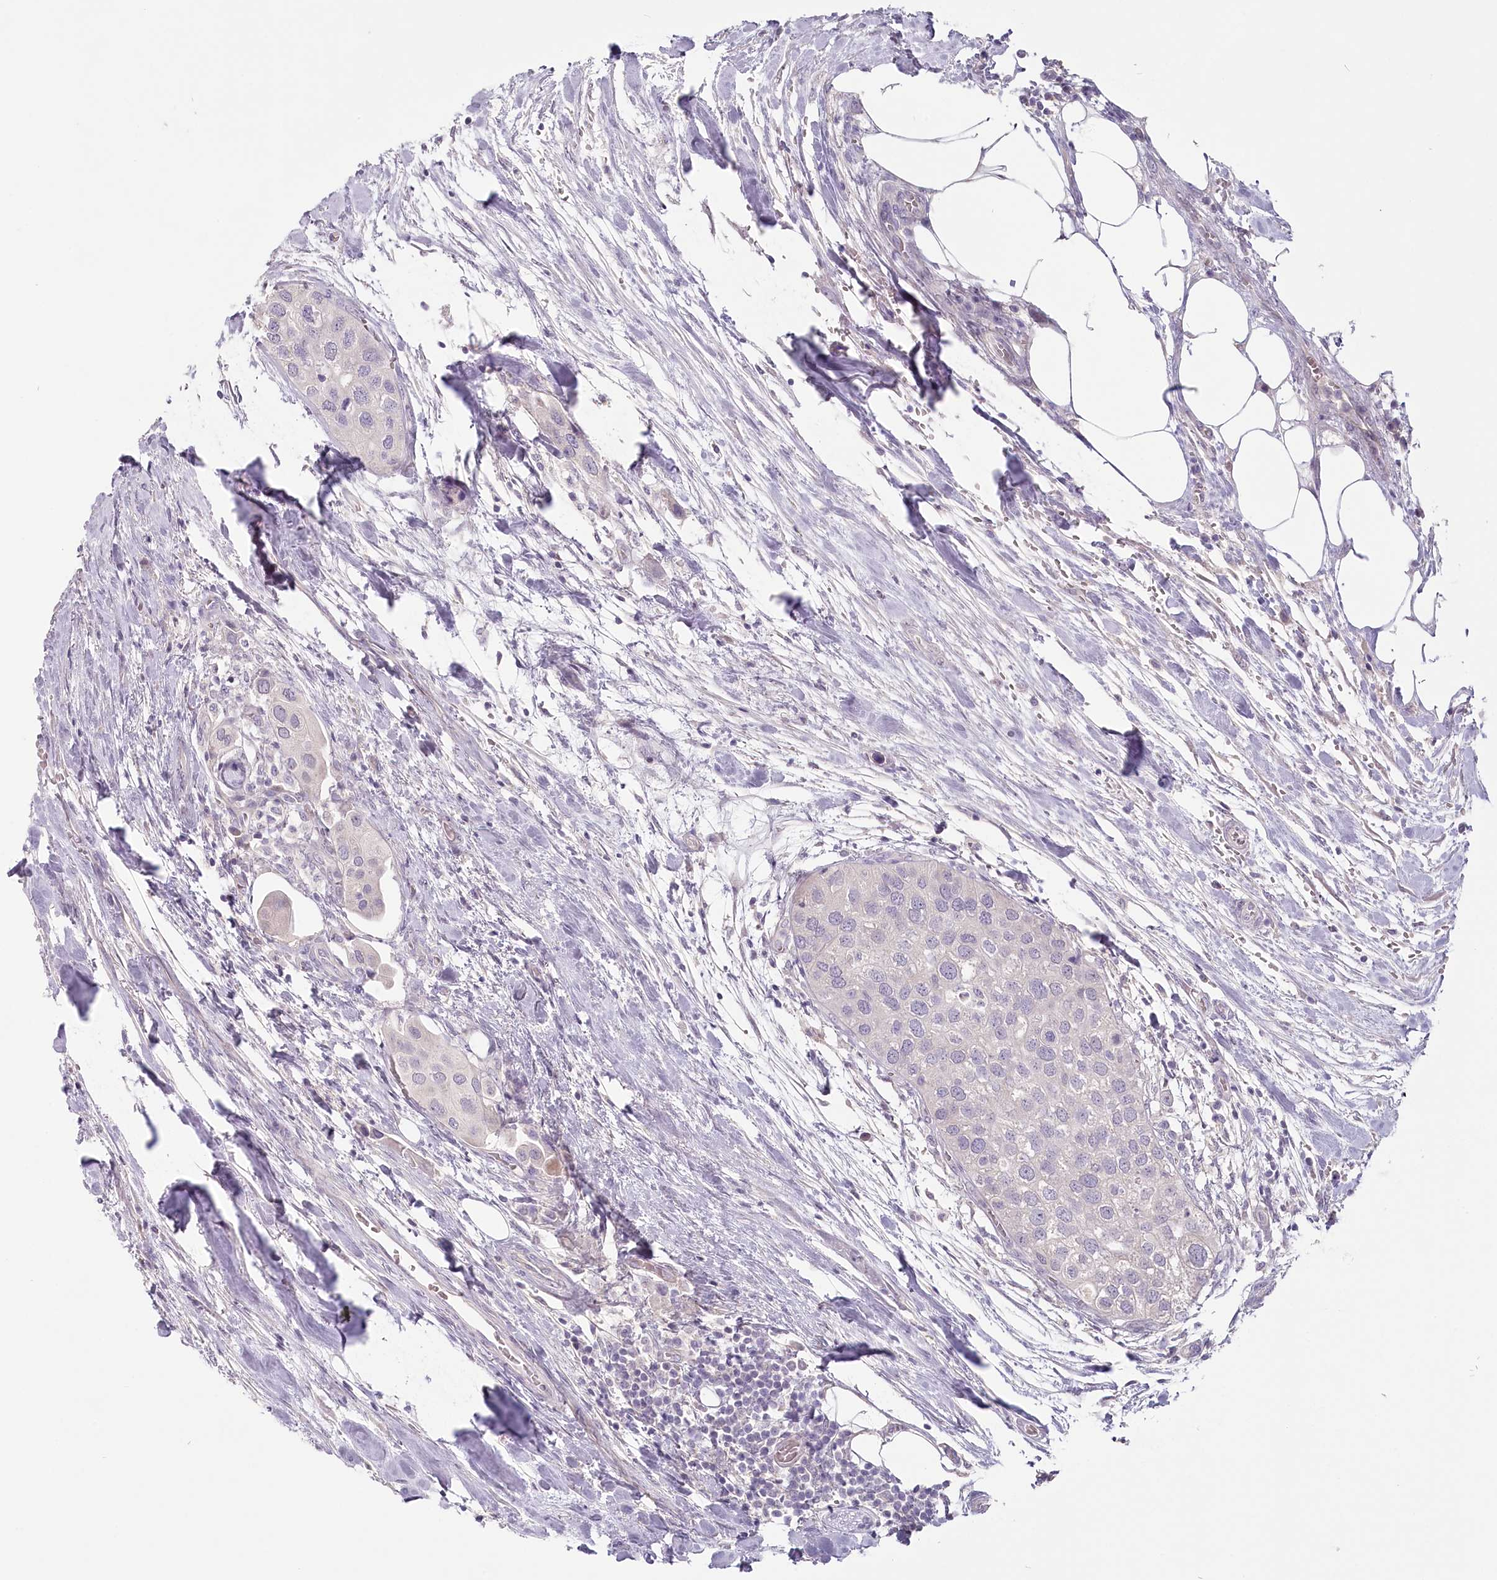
{"staining": {"intensity": "negative", "quantity": "none", "location": "none"}, "tissue": "urothelial cancer", "cell_type": "Tumor cells", "image_type": "cancer", "snomed": [{"axis": "morphology", "description": "Urothelial carcinoma, High grade"}, {"axis": "topography", "description": "Urinary bladder"}], "caption": "Urothelial cancer stained for a protein using immunohistochemistry (IHC) exhibits no staining tumor cells.", "gene": "USP11", "patient": {"sex": "male", "age": 64}}